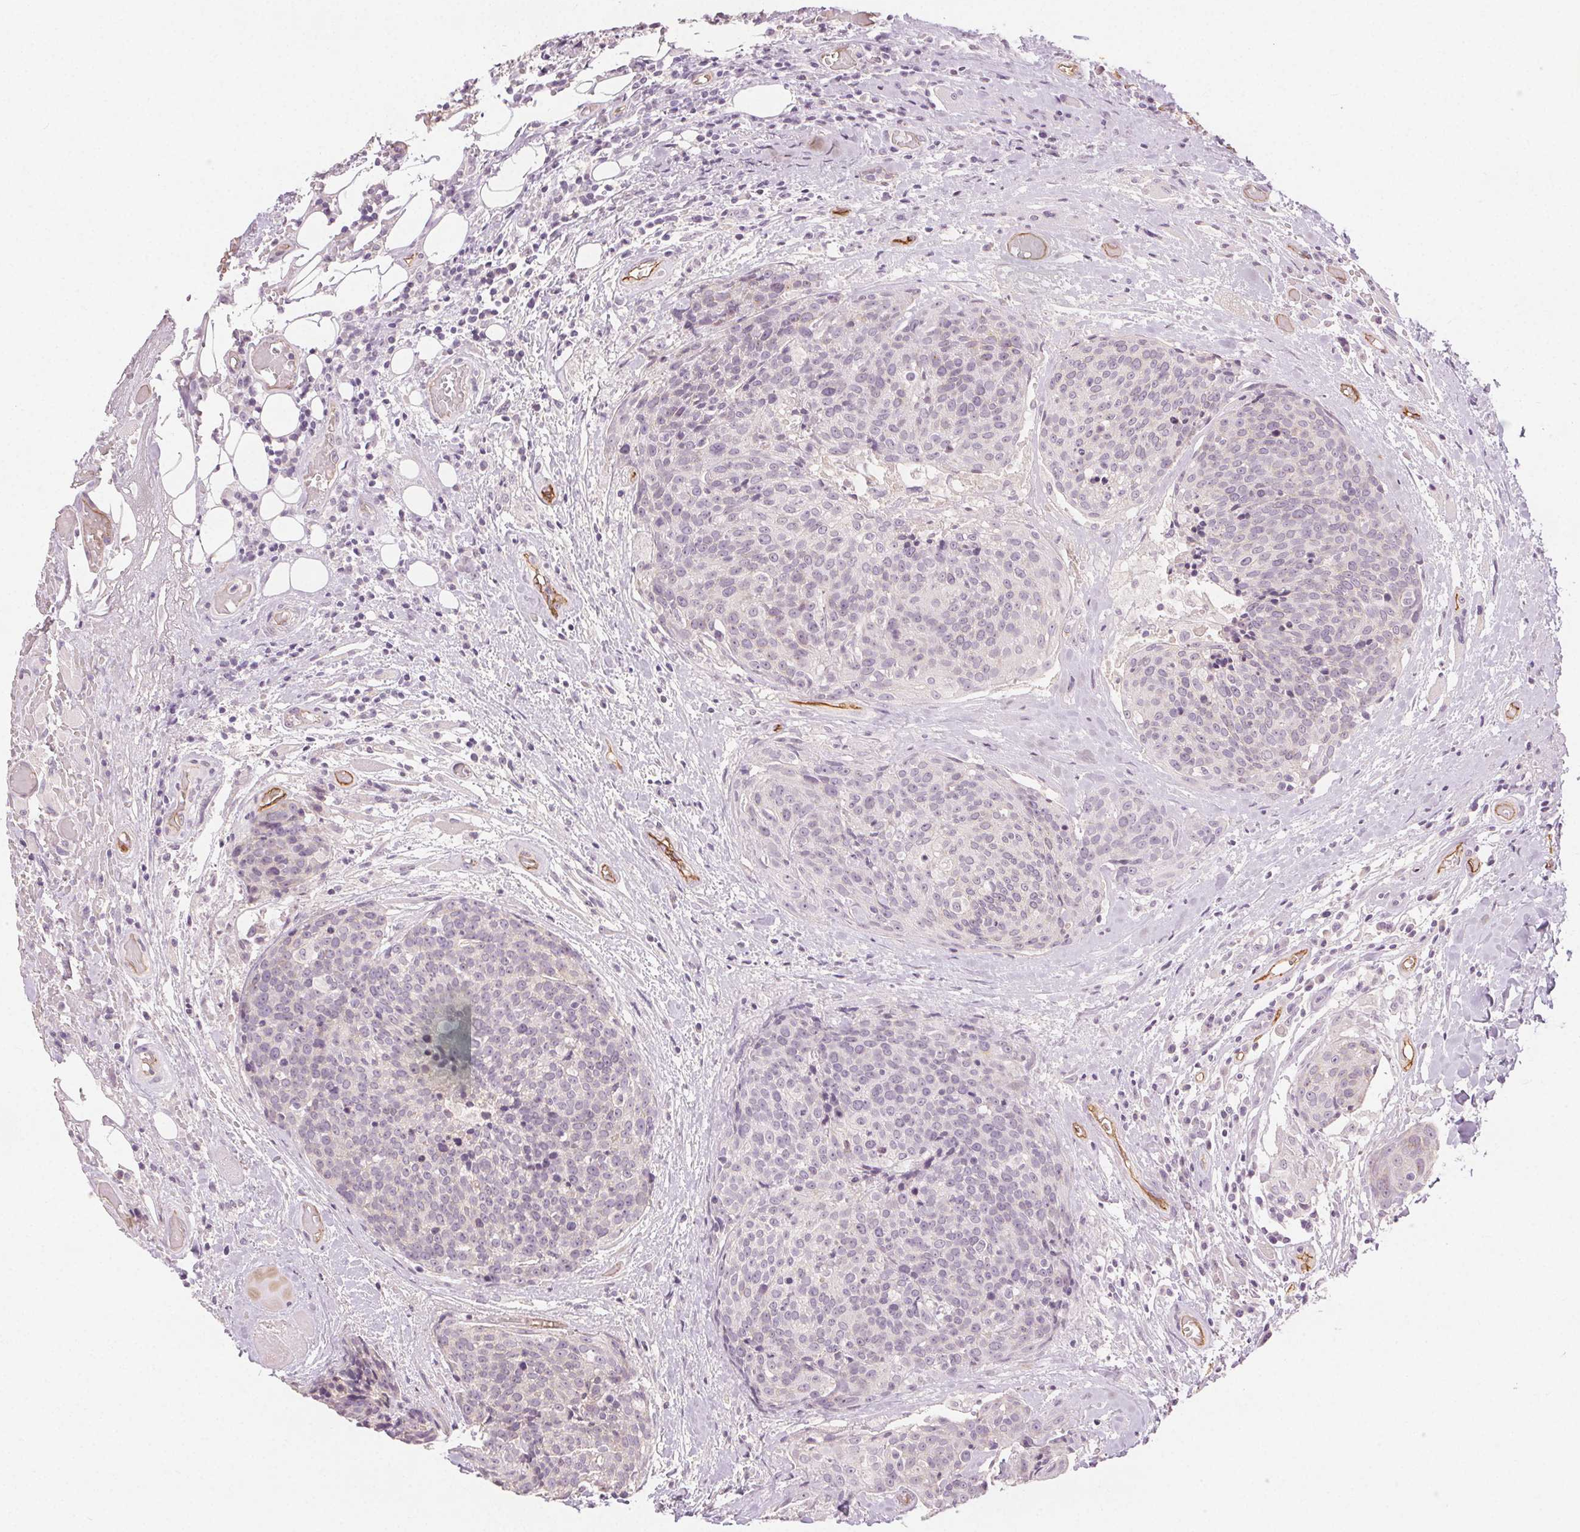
{"staining": {"intensity": "negative", "quantity": "none", "location": "none"}, "tissue": "head and neck cancer", "cell_type": "Tumor cells", "image_type": "cancer", "snomed": [{"axis": "morphology", "description": "Squamous cell carcinoma, NOS"}, {"axis": "topography", "description": "Oral tissue"}, {"axis": "topography", "description": "Head-Neck"}], "caption": "This is an immunohistochemistry histopathology image of human head and neck cancer. There is no expression in tumor cells.", "gene": "PODXL", "patient": {"sex": "male", "age": 64}}